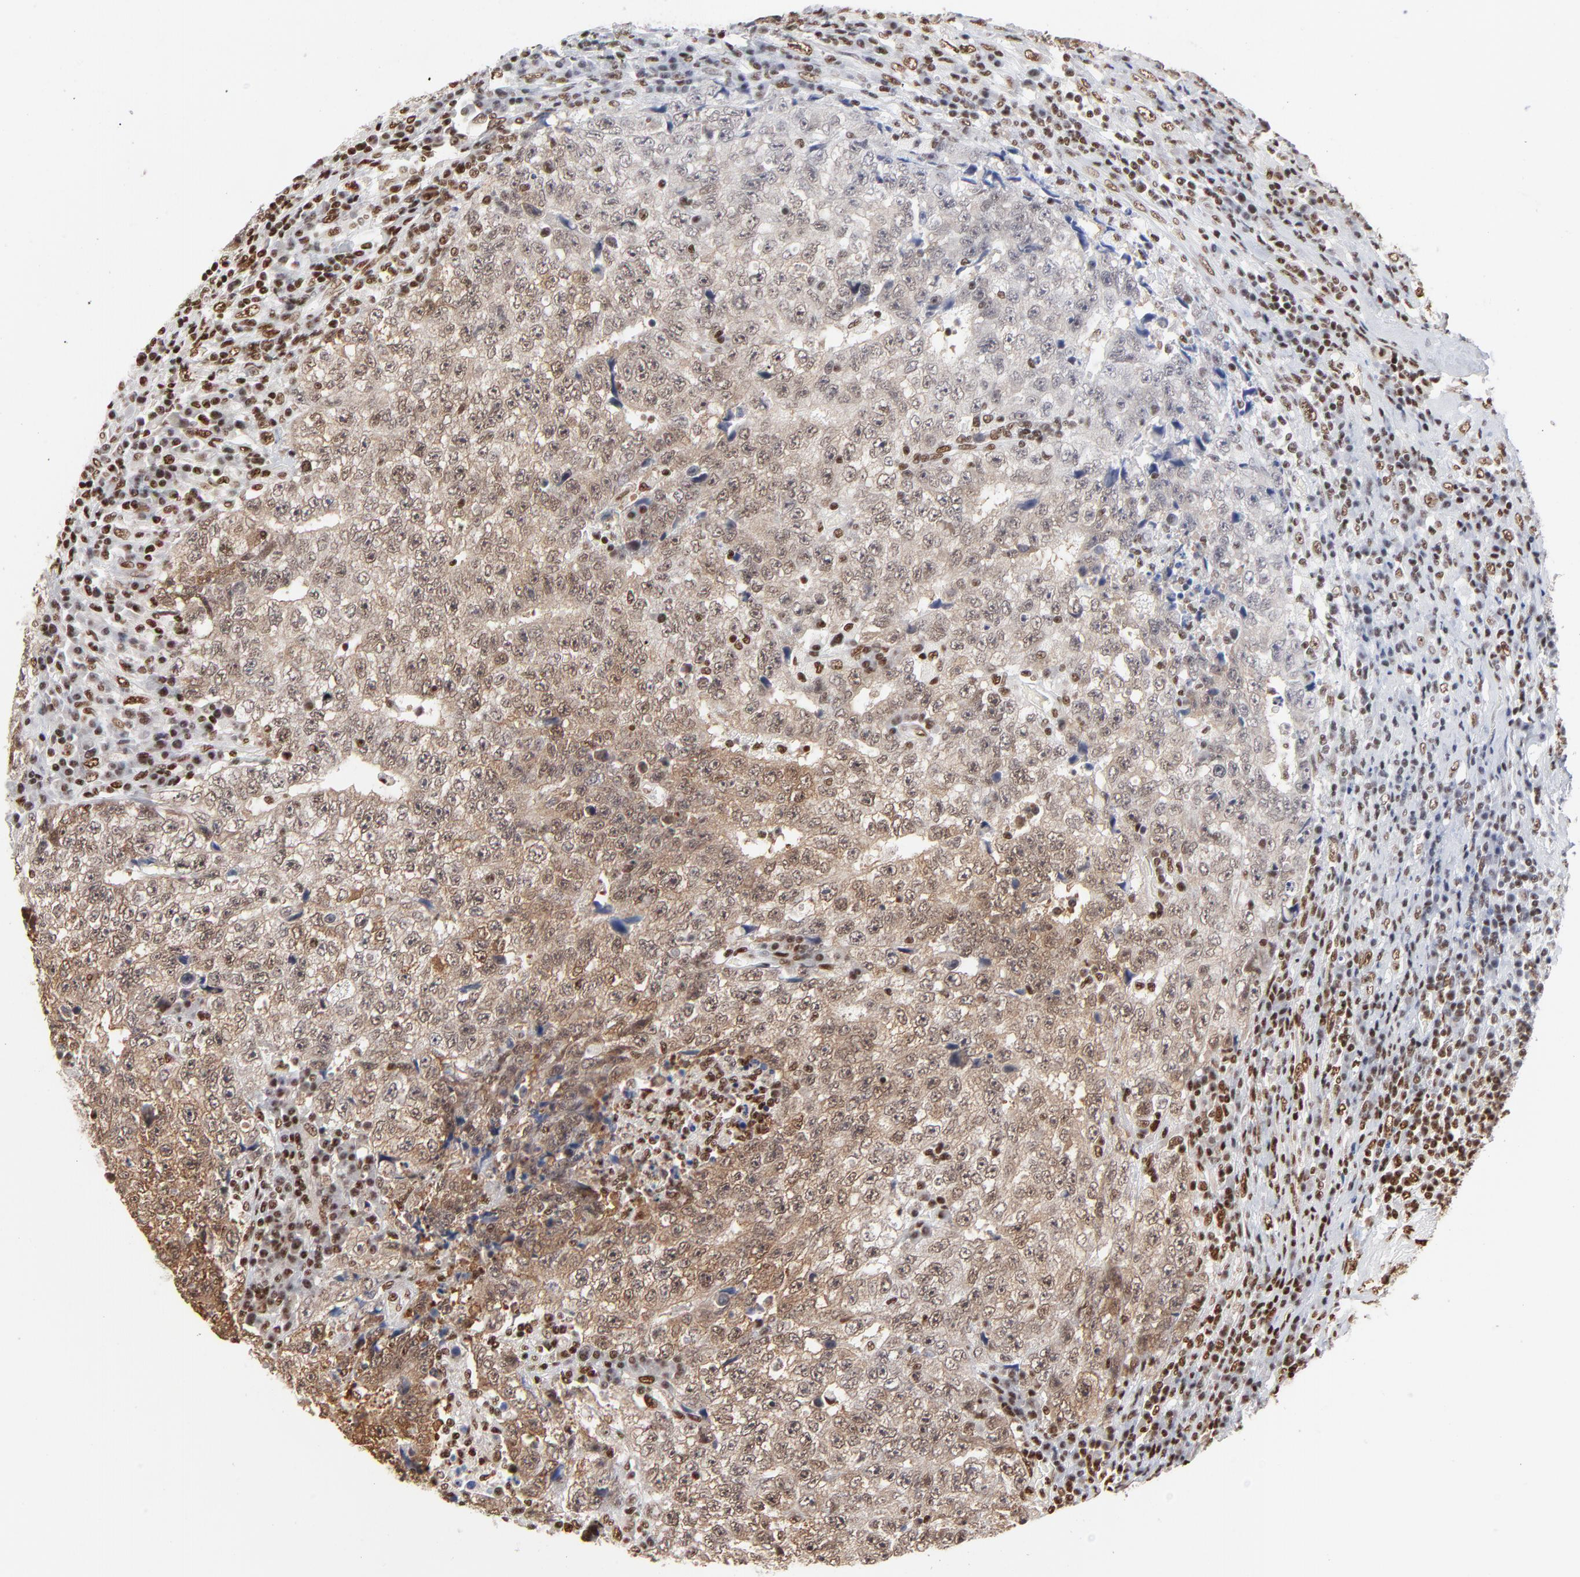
{"staining": {"intensity": "moderate", "quantity": ">75%", "location": "nuclear"}, "tissue": "testis cancer", "cell_type": "Tumor cells", "image_type": "cancer", "snomed": [{"axis": "morphology", "description": "Necrosis, NOS"}, {"axis": "morphology", "description": "Carcinoma, Embryonal, NOS"}, {"axis": "topography", "description": "Testis"}], "caption": "A brown stain highlights moderate nuclear positivity of a protein in embryonal carcinoma (testis) tumor cells.", "gene": "CREB1", "patient": {"sex": "male", "age": 19}}